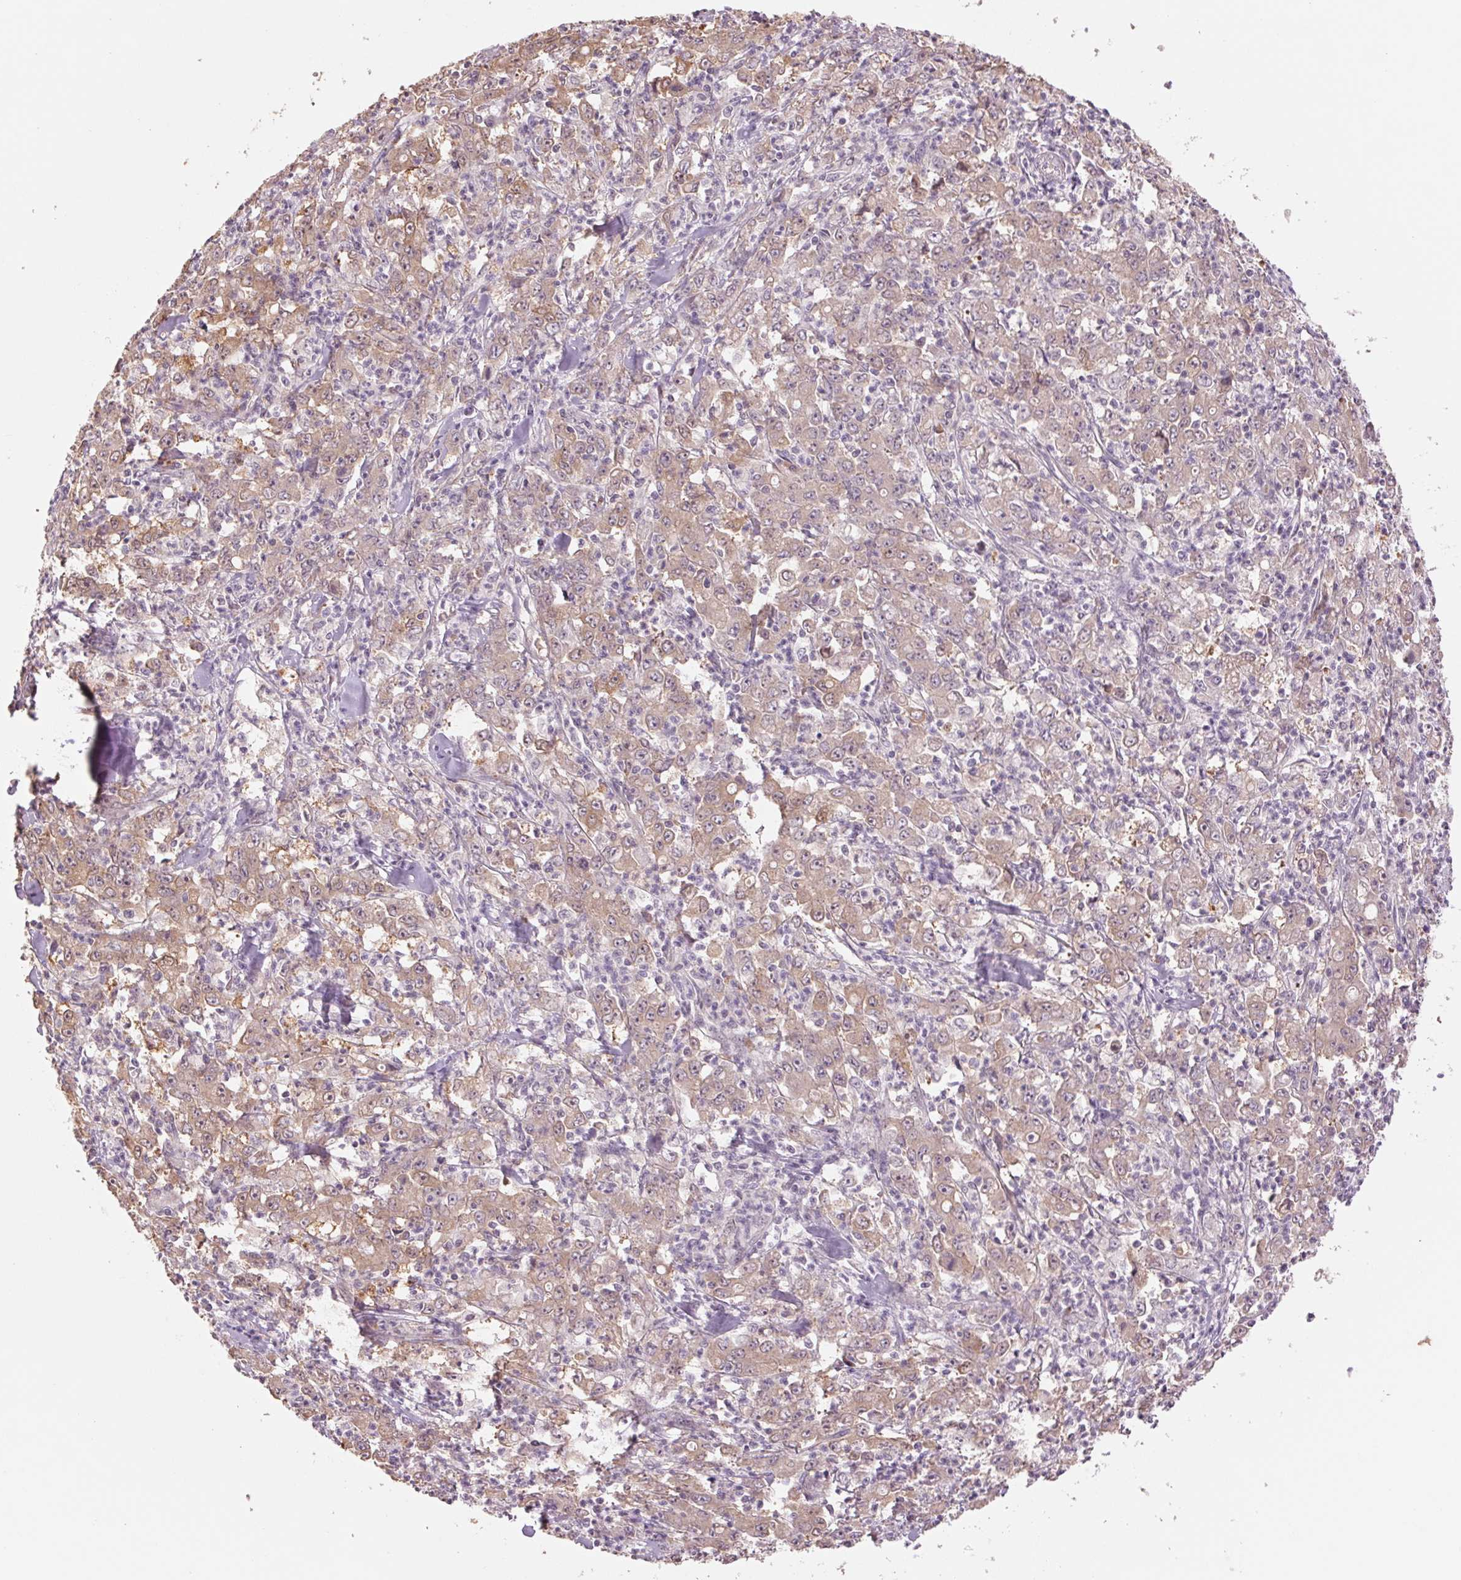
{"staining": {"intensity": "weak", "quantity": "25%-75%", "location": "cytoplasmic/membranous"}, "tissue": "stomach cancer", "cell_type": "Tumor cells", "image_type": "cancer", "snomed": [{"axis": "morphology", "description": "Adenocarcinoma, NOS"}, {"axis": "topography", "description": "Stomach, lower"}], "caption": "Stomach cancer stained for a protein shows weak cytoplasmic/membranous positivity in tumor cells. (DAB (3,3'-diaminobenzidine) IHC with brightfield microscopy, high magnification).", "gene": "PPIA", "patient": {"sex": "female", "age": 71}}